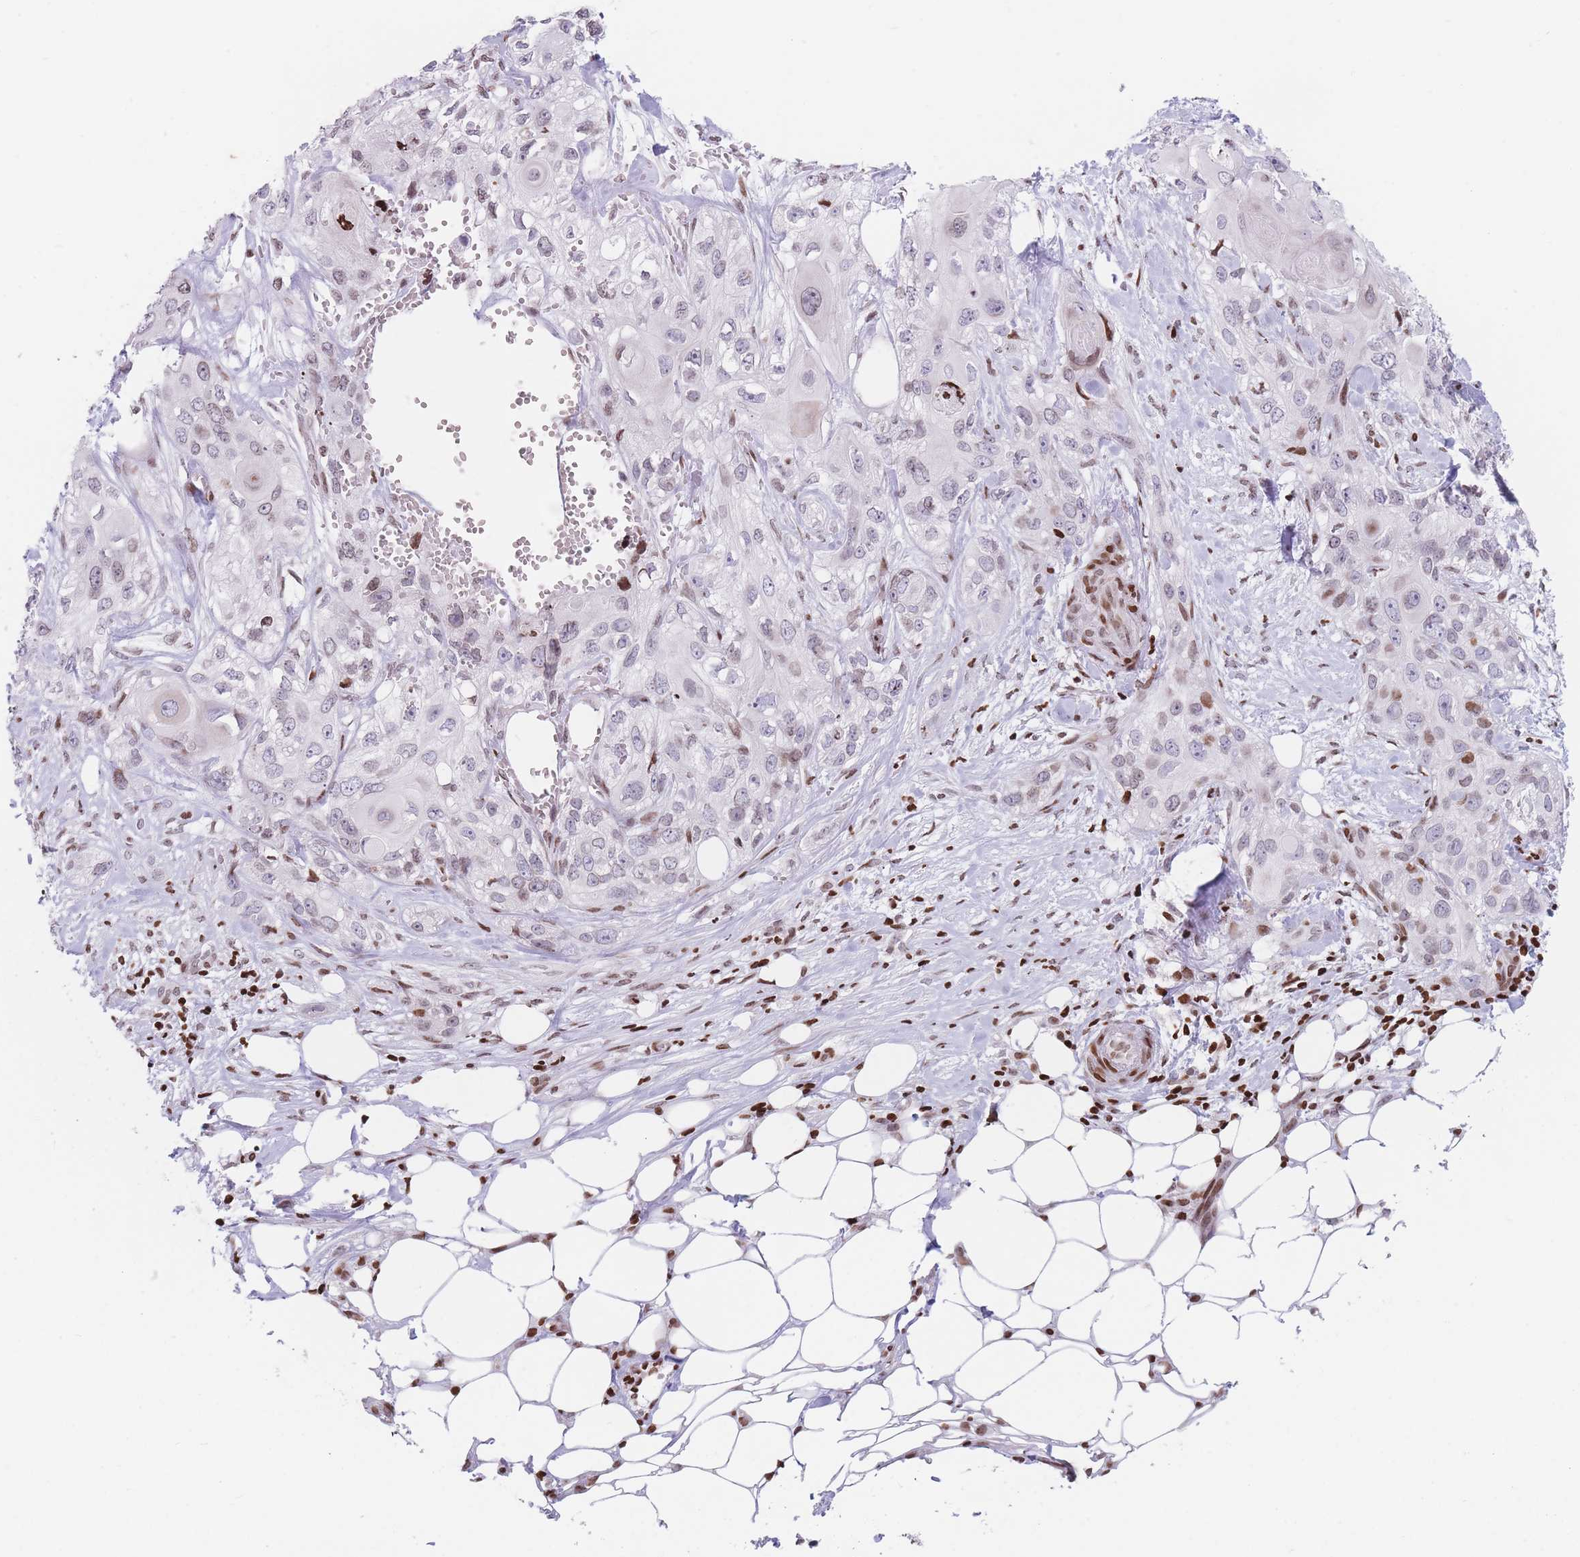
{"staining": {"intensity": "moderate", "quantity": "25%-75%", "location": "nuclear"}, "tissue": "skin cancer", "cell_type": "Tumor cells", "image_type": "cancer", "snomed": [{"axis": "morphology", "description": "Normal tissue, NOS"}, {"axis": "morphology", "description": "Squamous cell carcinoma, NOS"}, {"axis": "topography", "description": "Skin"}], "caption": "High-magnification brightfield microscopy of skin squamous cell carcinoma stained with DAB (brown) and counterstained with hematoxylin (blue). tumor cells exhibit moderate nuclear staining is seen in approximately25%-75% of cells.", "gene": "AK9", "patient": {"sex": "male", "age": 72}}